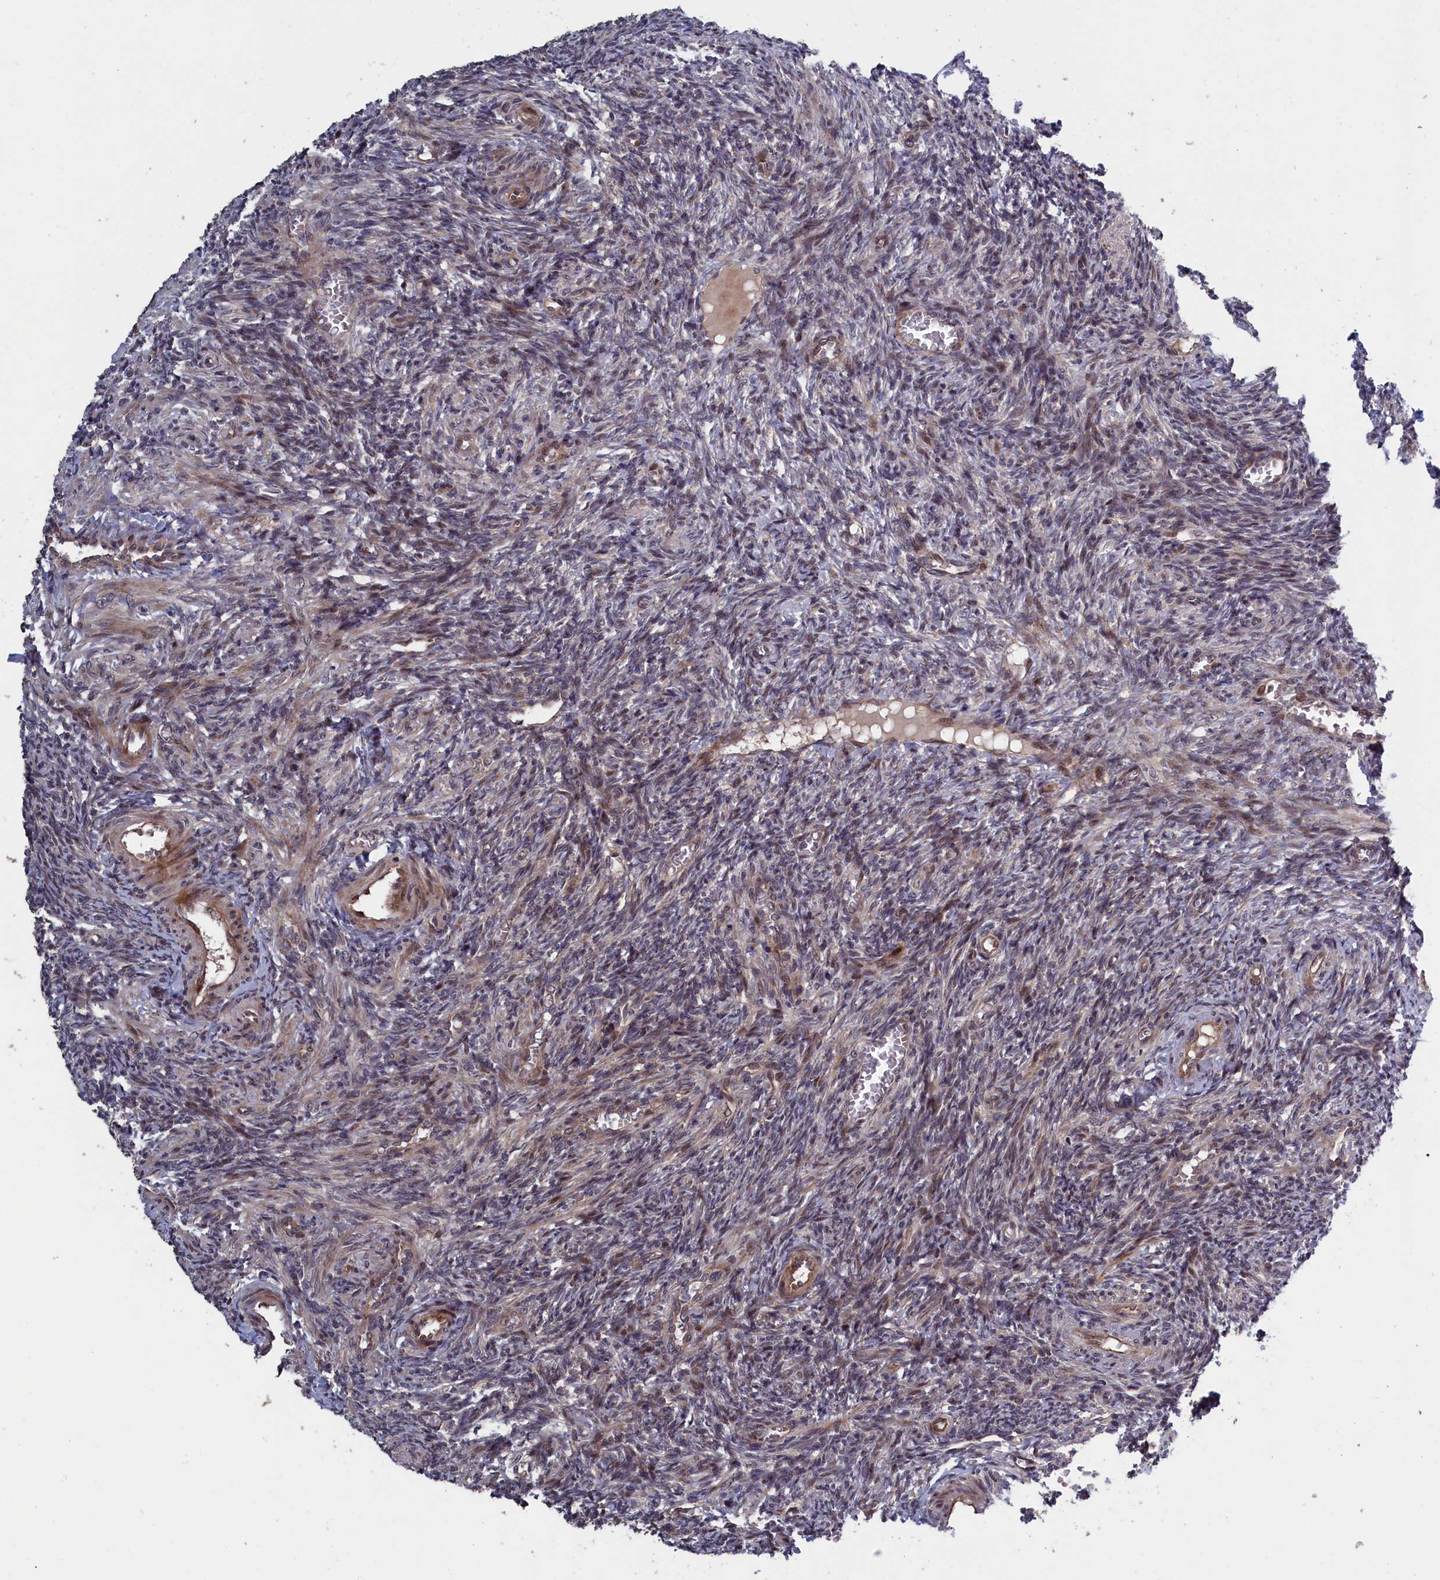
{"staining": {"intensity": "weak", "quantity": "<25%", "location": "cytoplasmic/membranous,nuclear"}, "tissue": "ovary", "cell_type": "Ovarian stroma cells", "image_type": "normal", "snomed": [{"axis": "morphology", "description": "Normal tissue, NOS"}, {"axis": "topography", "description": "Ovary"}], "caption": "Protein analysis of normal ovary demonstrates no significant positivity in ovarian stroma cells. The staining was performed using DAB (3,3'-diaminobenzidine) to visualize the protein expression in brown, while the nuclei were stained in blue with hematoxylin (Magnification: 20x).", "gene": "LSG1", "patient": {"sex": "female", "age": 27}}